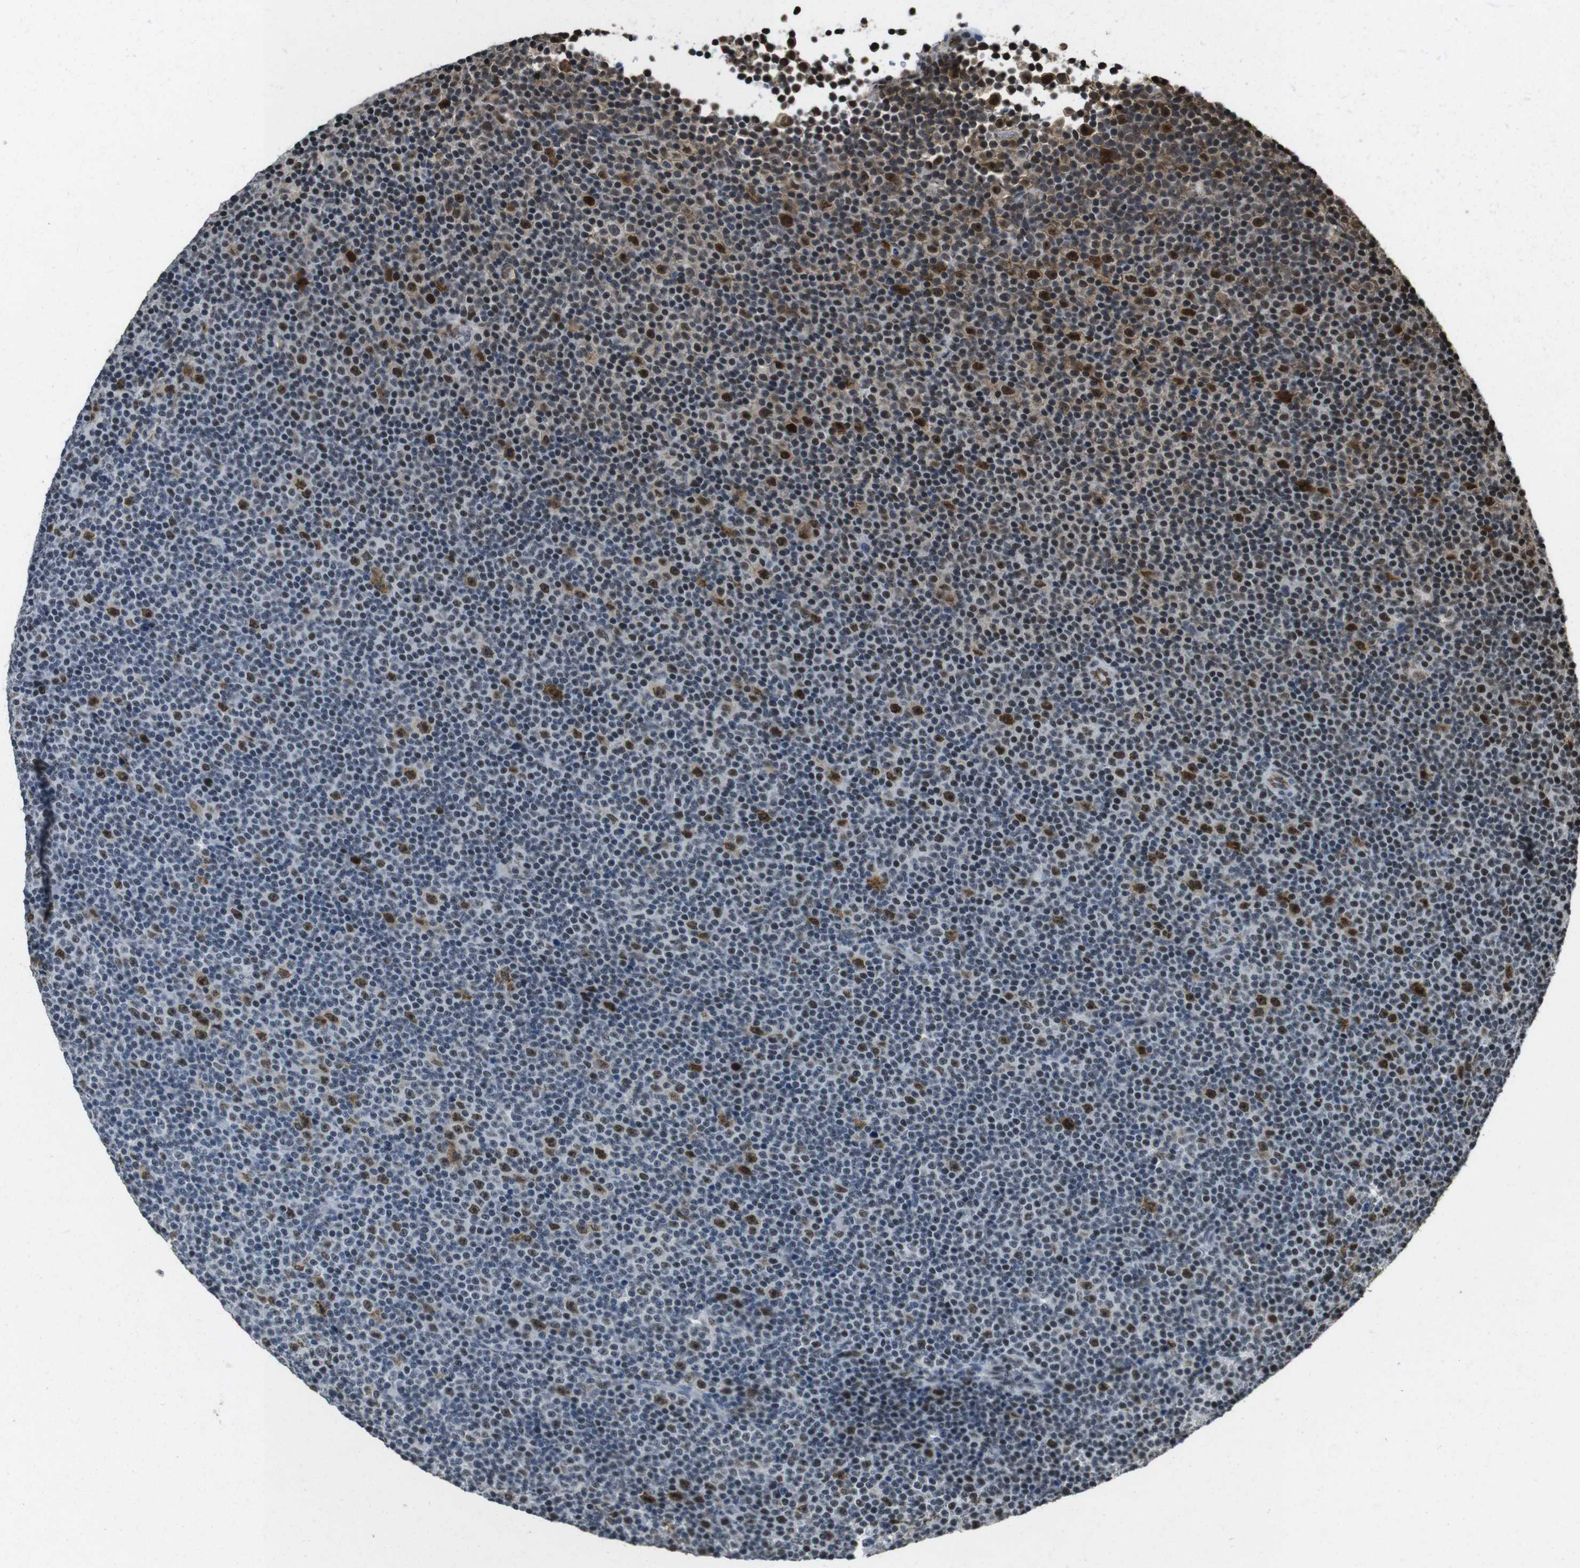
{"staining": {"intensity": "strong", "quantity": "<25%", "location": "nuclear"}, "tissue": "lymphoma", "cell_type": "Tumor cells", "image_type": "cancer", "snomed": [{"axis": "morphology", "description": "Malignant lymphoma, non-Hodgkin's type, Low grade"}, {"axis": "topography", "description": "Lymph node"}], "caption": "High-magnification brightfield microscopy of malignant lymphoma, non-Hodgkin's type (low-grade) stained with DAB (3,3'-diaminobenzidine) (brown) and counterstained with hematoxylin (blue). tumor cells exhibit strong nuclear staining is seen in about<25% of cells.", "gene": "CSNK2B", "patient": {"sex": "female", "age": 67}}